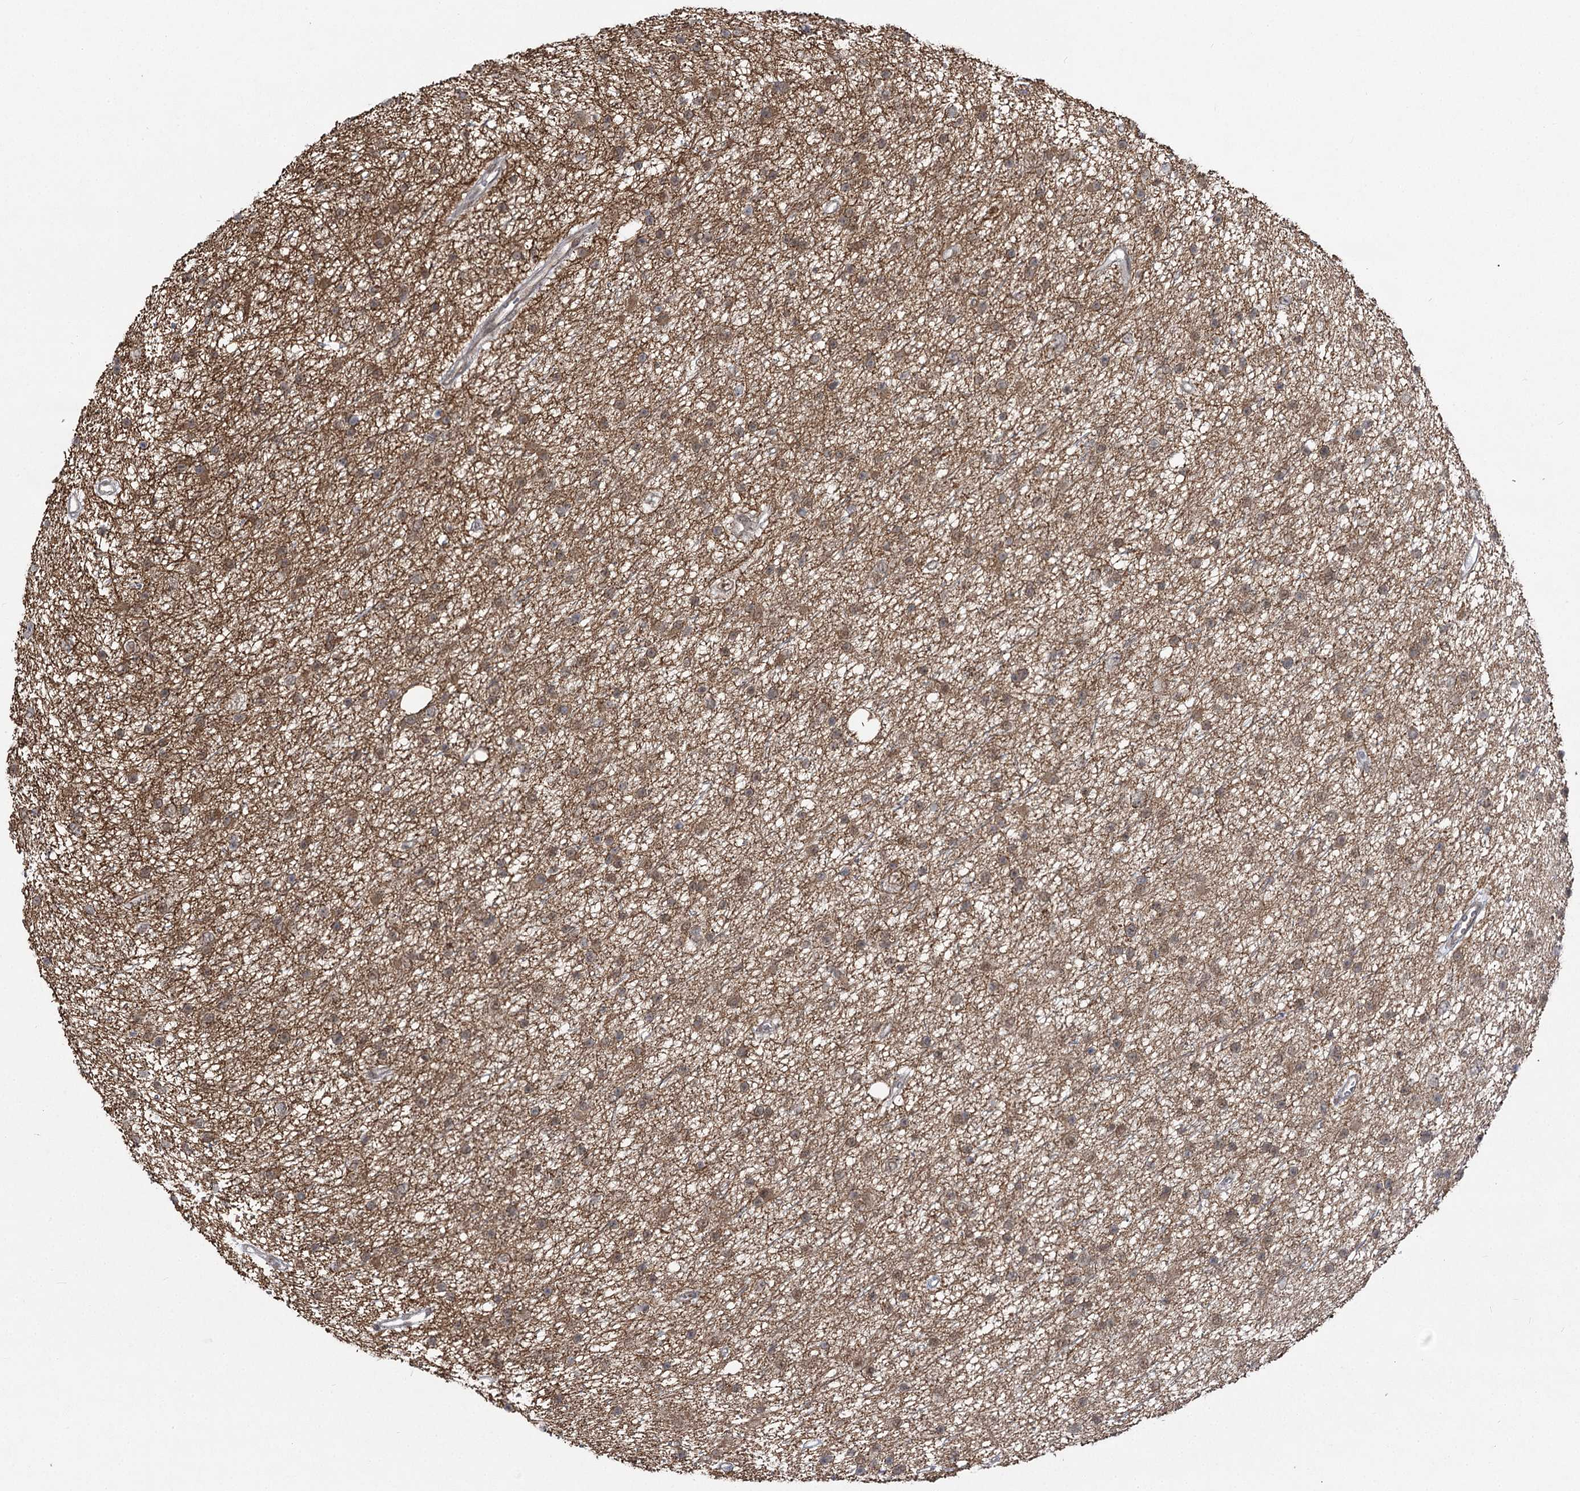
{"staining": {"intensity": "moderate", "quantity": ">75%", "location": "cytoplasmic/membranous"}, "tissue": "glioma", "cell_type": "Tumor cells", "image_type": "cancer", "snomed": [{"axis": "morphology", "description": "Glioma, malignant, Low grade"}, {"axis": "topography", "description": "Cerebral cortex"}], "caption": "This is an image of immunohistochemistry staining of malignant low-grade glioma, which shows moderate expression in the cytoplasmic/membranous of tumor cells.", "gene": "SLC4A1AP", "patient": {"sex": "female", "age": 39}}